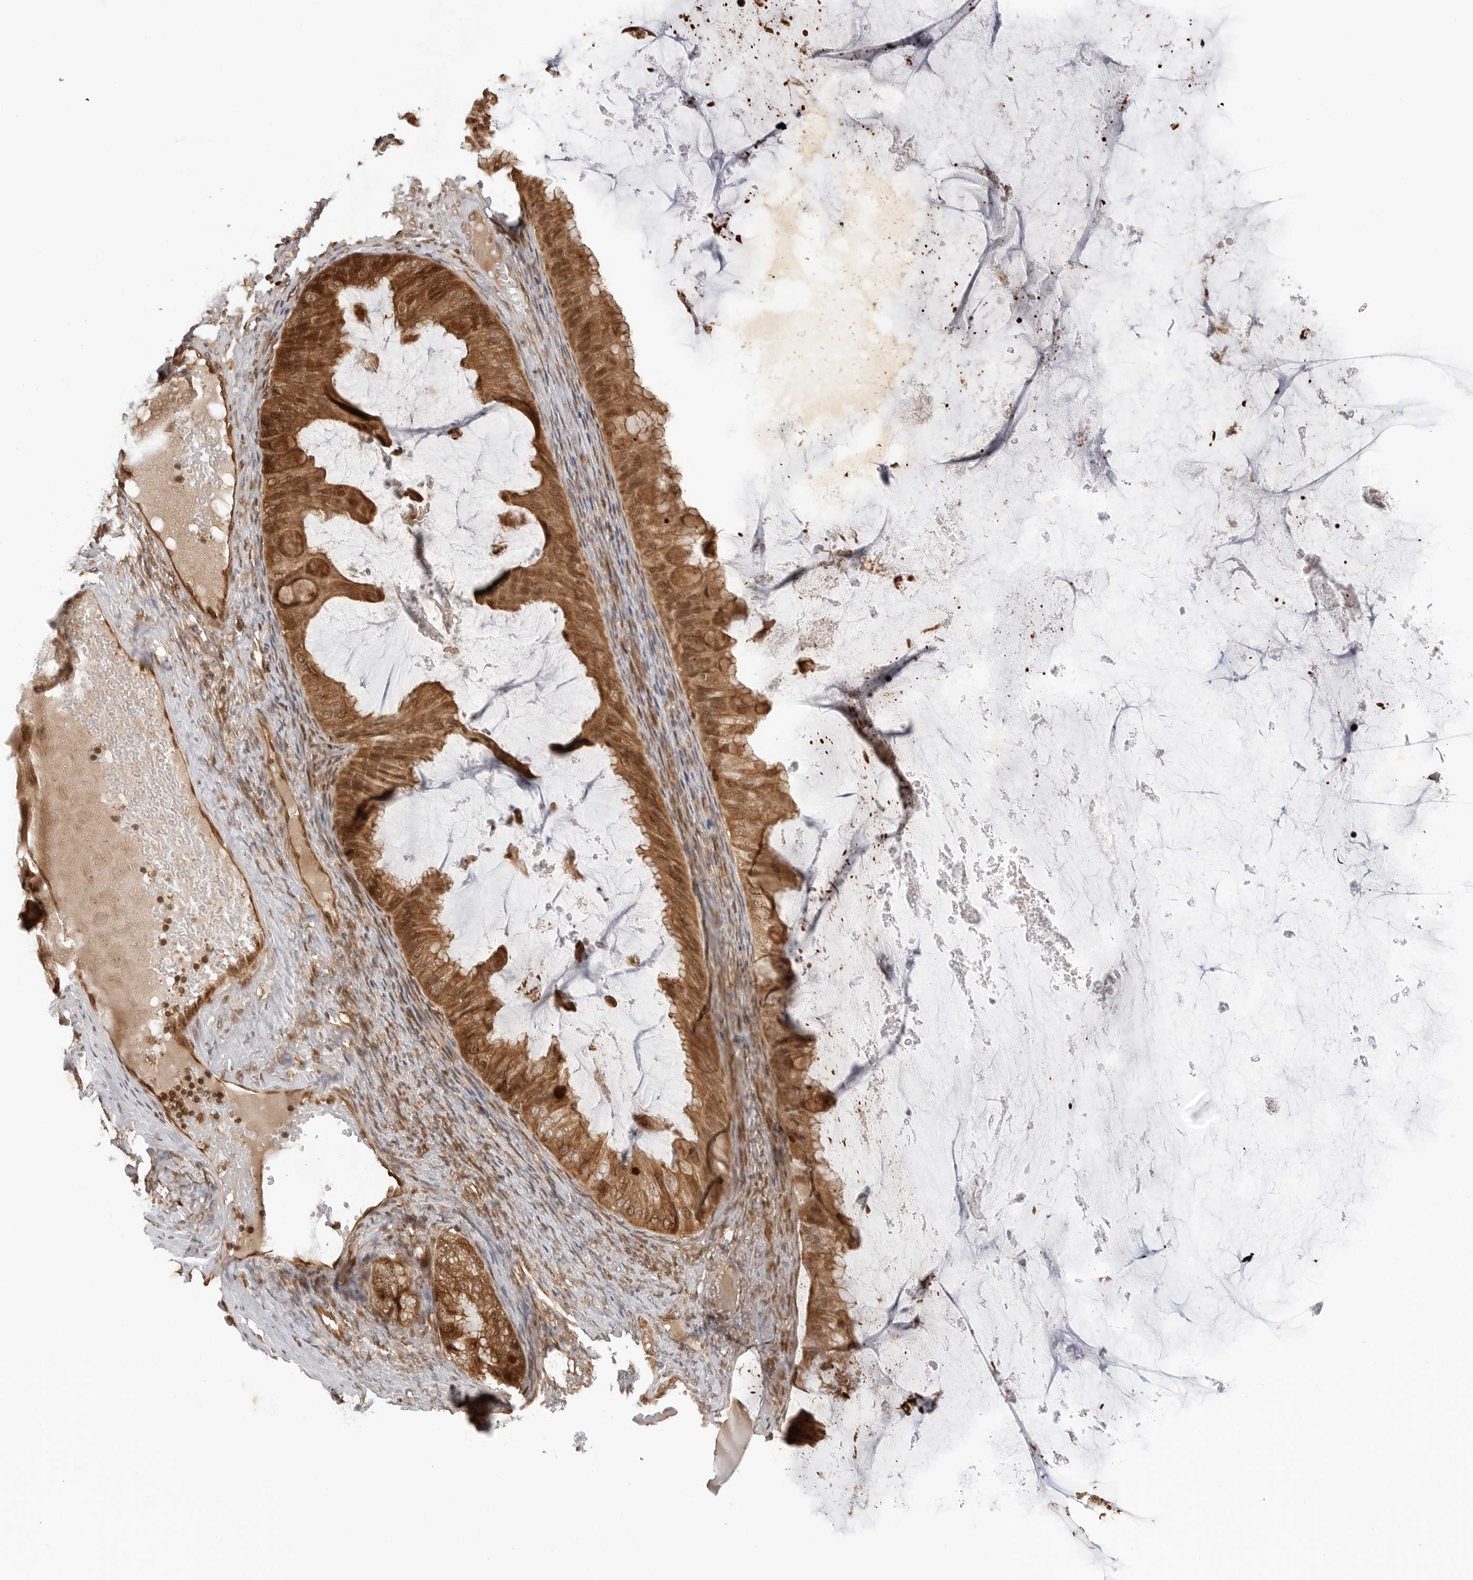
{"staining": {"intensity": "strong", "quantity": ">75%", "location": "cytoplasmic/membranous,nuclear"}, "tissue": "ovarian cancer", "cell_type": "Tumor cells", "image_type": "cancer", "snomed": [{"axis": "morphology", "description": "Cystadenocarcinoma, mucinous, NOS"}, {"axis": "topography", "description": "Ovary"}], "caption": "Strong cytoplasmic/membranous and nuclear expression is identified in about >75% of tumor cells in ovarian mucinous cystadenocarcinoma. (Stains: DAB (3,3'-diaminobenzidine) in brown, nuclei in blue, Microscopy: brightfield microscopy at high magnification).", "gene": "TIPRL", "patient": {"sex": "female", "age": 61}}